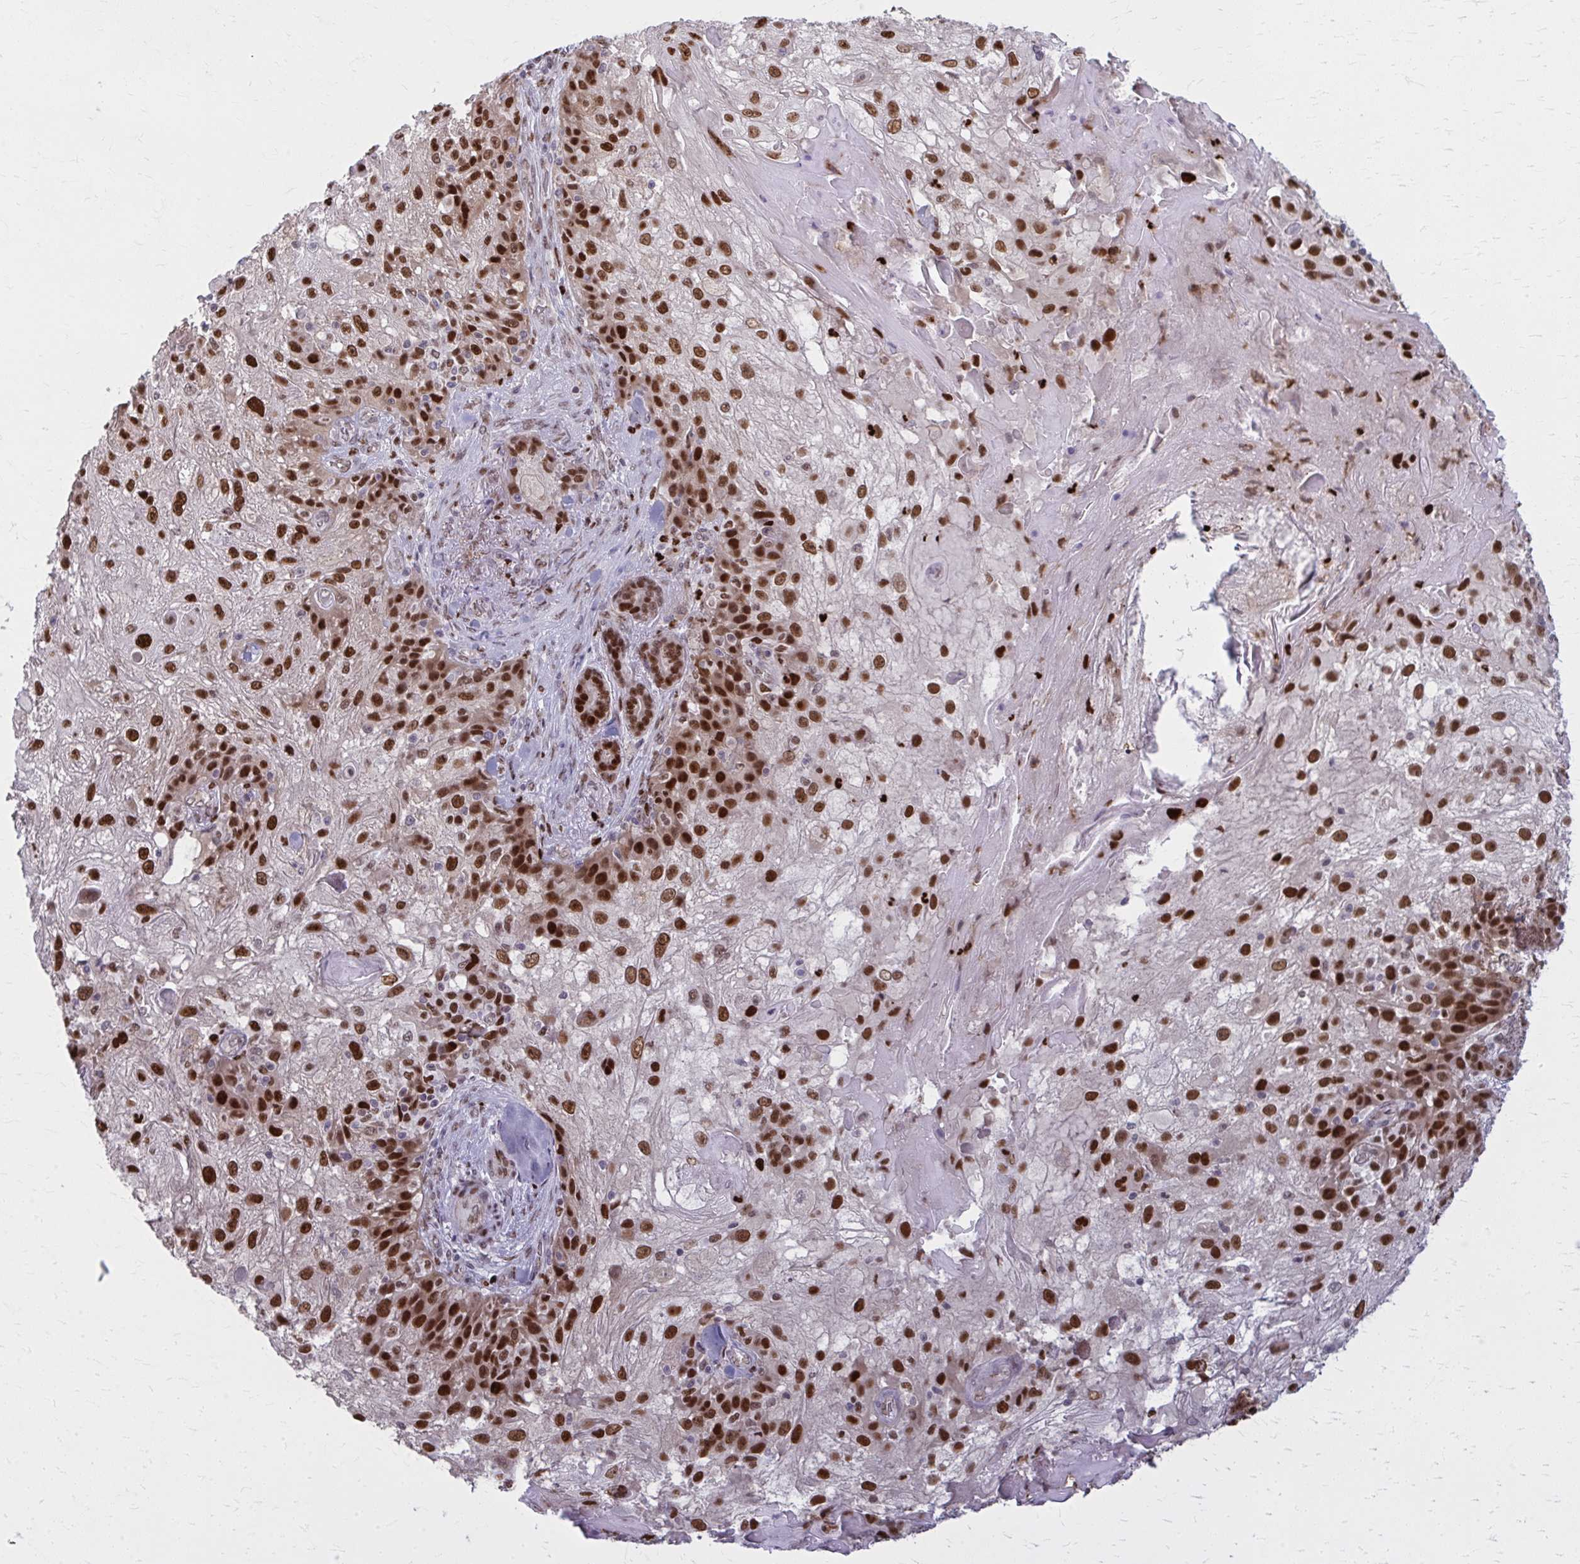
{"staining": {"intensity": "strong", "quantity": ">75%", "location": "nuclear"}, "tissue": "skin cancer", "cell_type": "Tumor cells", "image_type": "cancer", "snomed": [{"axis": "morphology", "description": "Normal tissue, NOS"}, {"axis": "morphology", "description": "Squamous cell carcinoma, NOS"}, {"axis": "topography", "description": "Skin"}], "caption": "An immunohistochemistry micrograph of neoplastic tissue is shown. Protein staining in brown shows strong nuclear positivity in skin squamous cell carcinoma within tumor cells.", "gene": "ZNF559", "patient": {"sex": "female", "age": 83}}